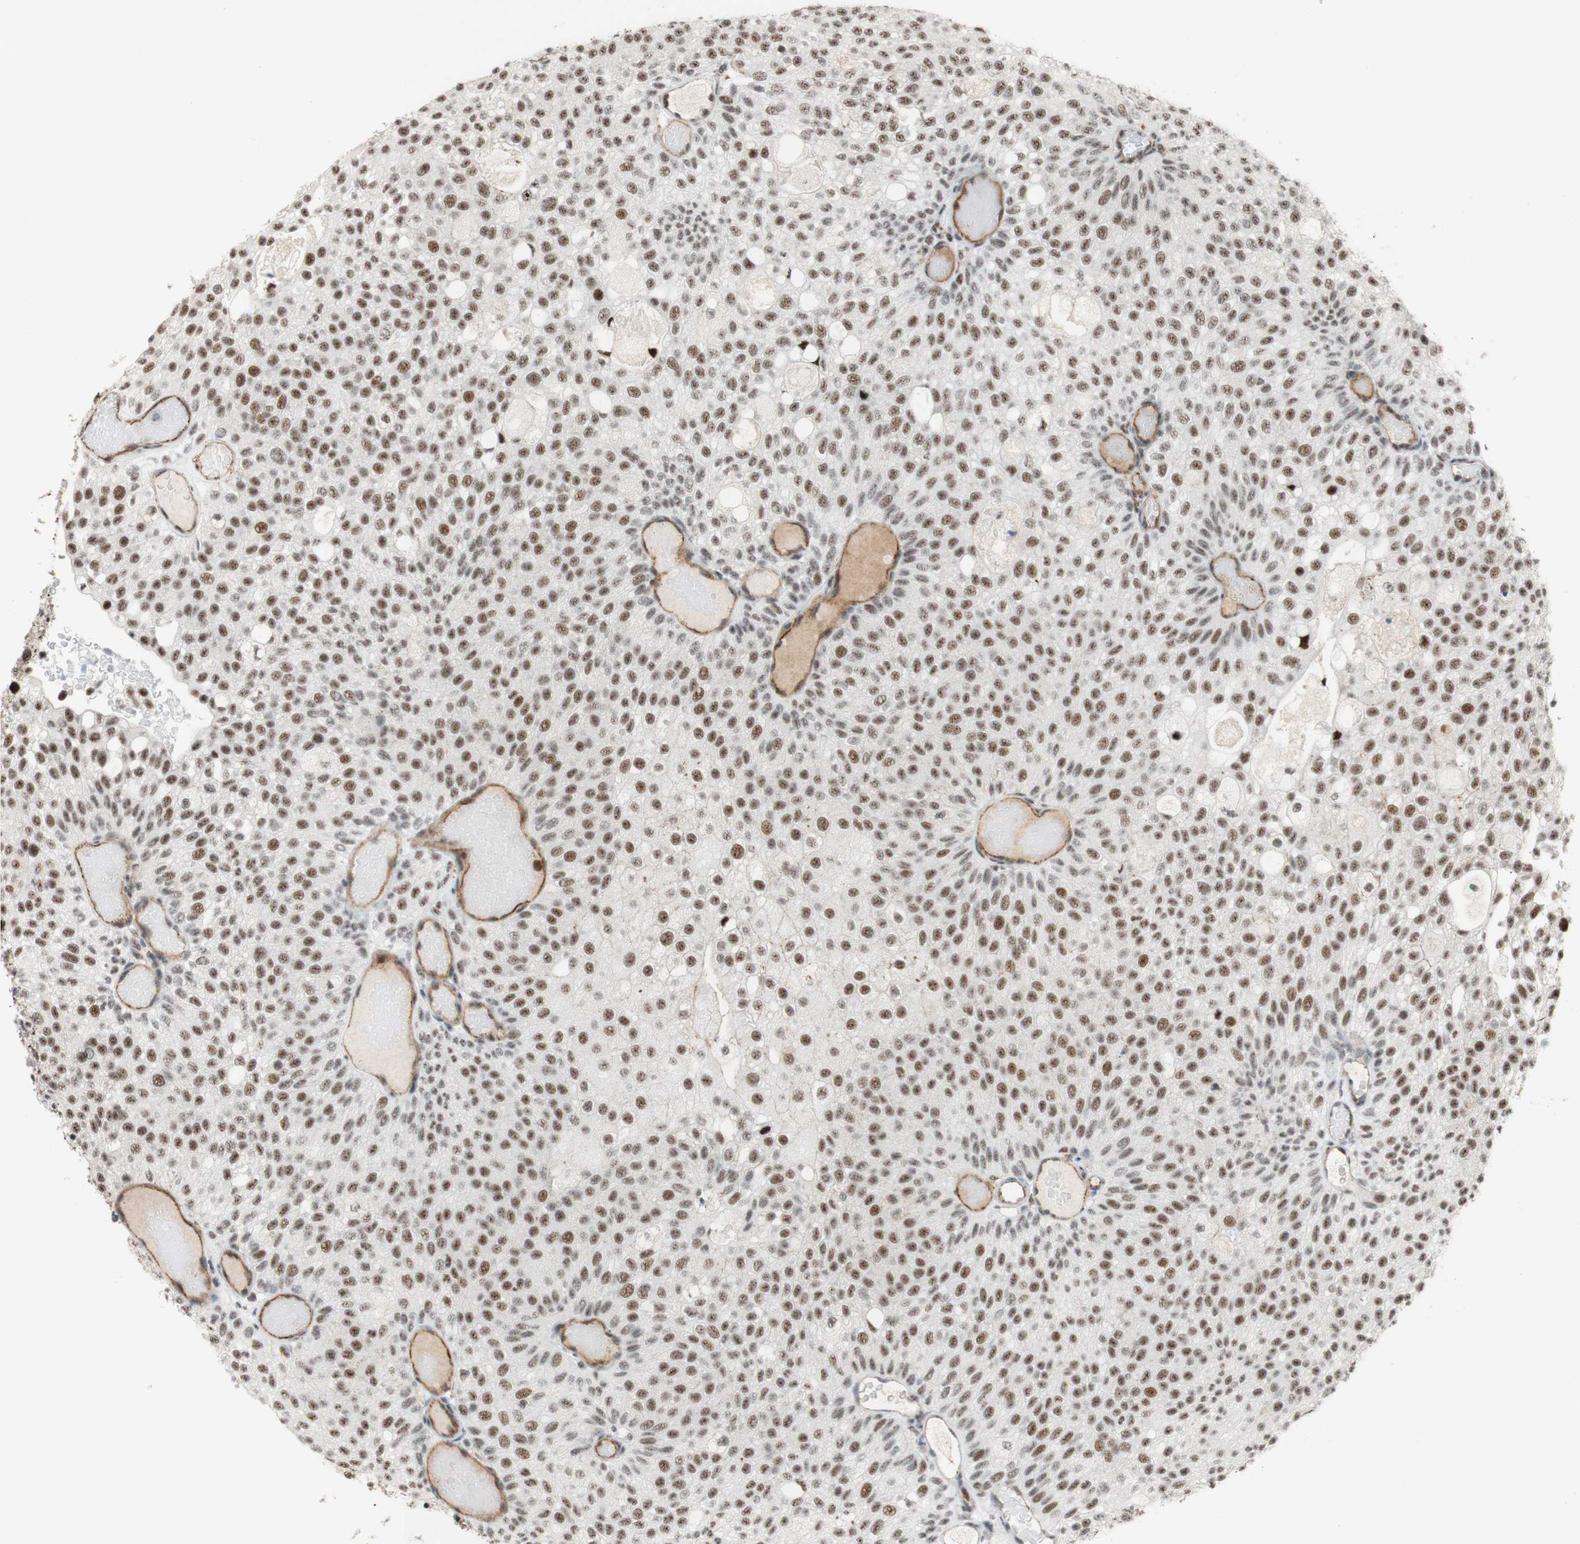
{"staining": {"intensity": "moderate", "quantity": ">75%", "location": "nuclear"}, "tissue": "urothelial cancer", "cell_type": "Tumor cells", "image_type": "cancer", "snomed": [{"axis": "morphology", "description": "Urothelial carcinoma, Low grade"}, {"axis": "topography", "description": "Urinary bladder"}], "caption": "A brown stain labels moderate nuclear expression of a protein in human urothelial cancer tumor cells. (DAB (3,3'-diaminobenzidine) IHC with brightfield microscopy, high magnification).", "gene": "SAP18", "patient": {"sex": "male", "age": 78}}